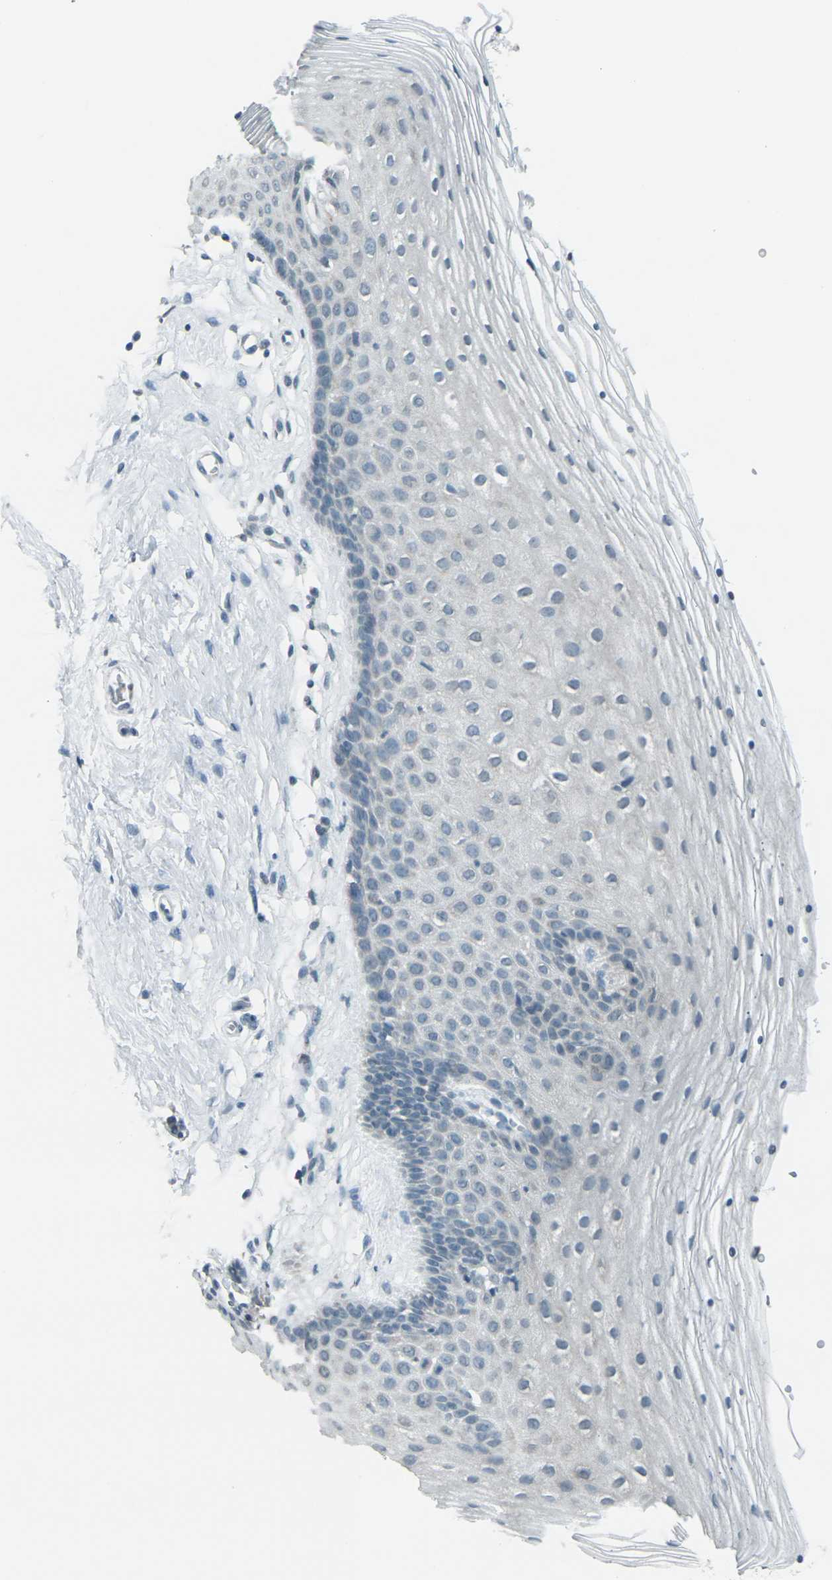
{"staining": {"intensity": "weak", "quantity": "<25%", "location": "cytoplasmic/membranous"}, "tissue": "vagina", "cell_type": "Squamous epithelial cells", "image_type": "normal", "snomed": [{"axis": "morphology", "description": "Normal tissue, NOS"}, {"axis": "topography", "description": "Vagina"}], "caption": "Squamous epithelial cells show no significant protein positivity in benign vagina. The staining is performed using DAB brown chromogen with nuclei counter-stained in using hematoxylin.", "gene": "H2BC1", "patient": {"sex": "female", "age": 32}}